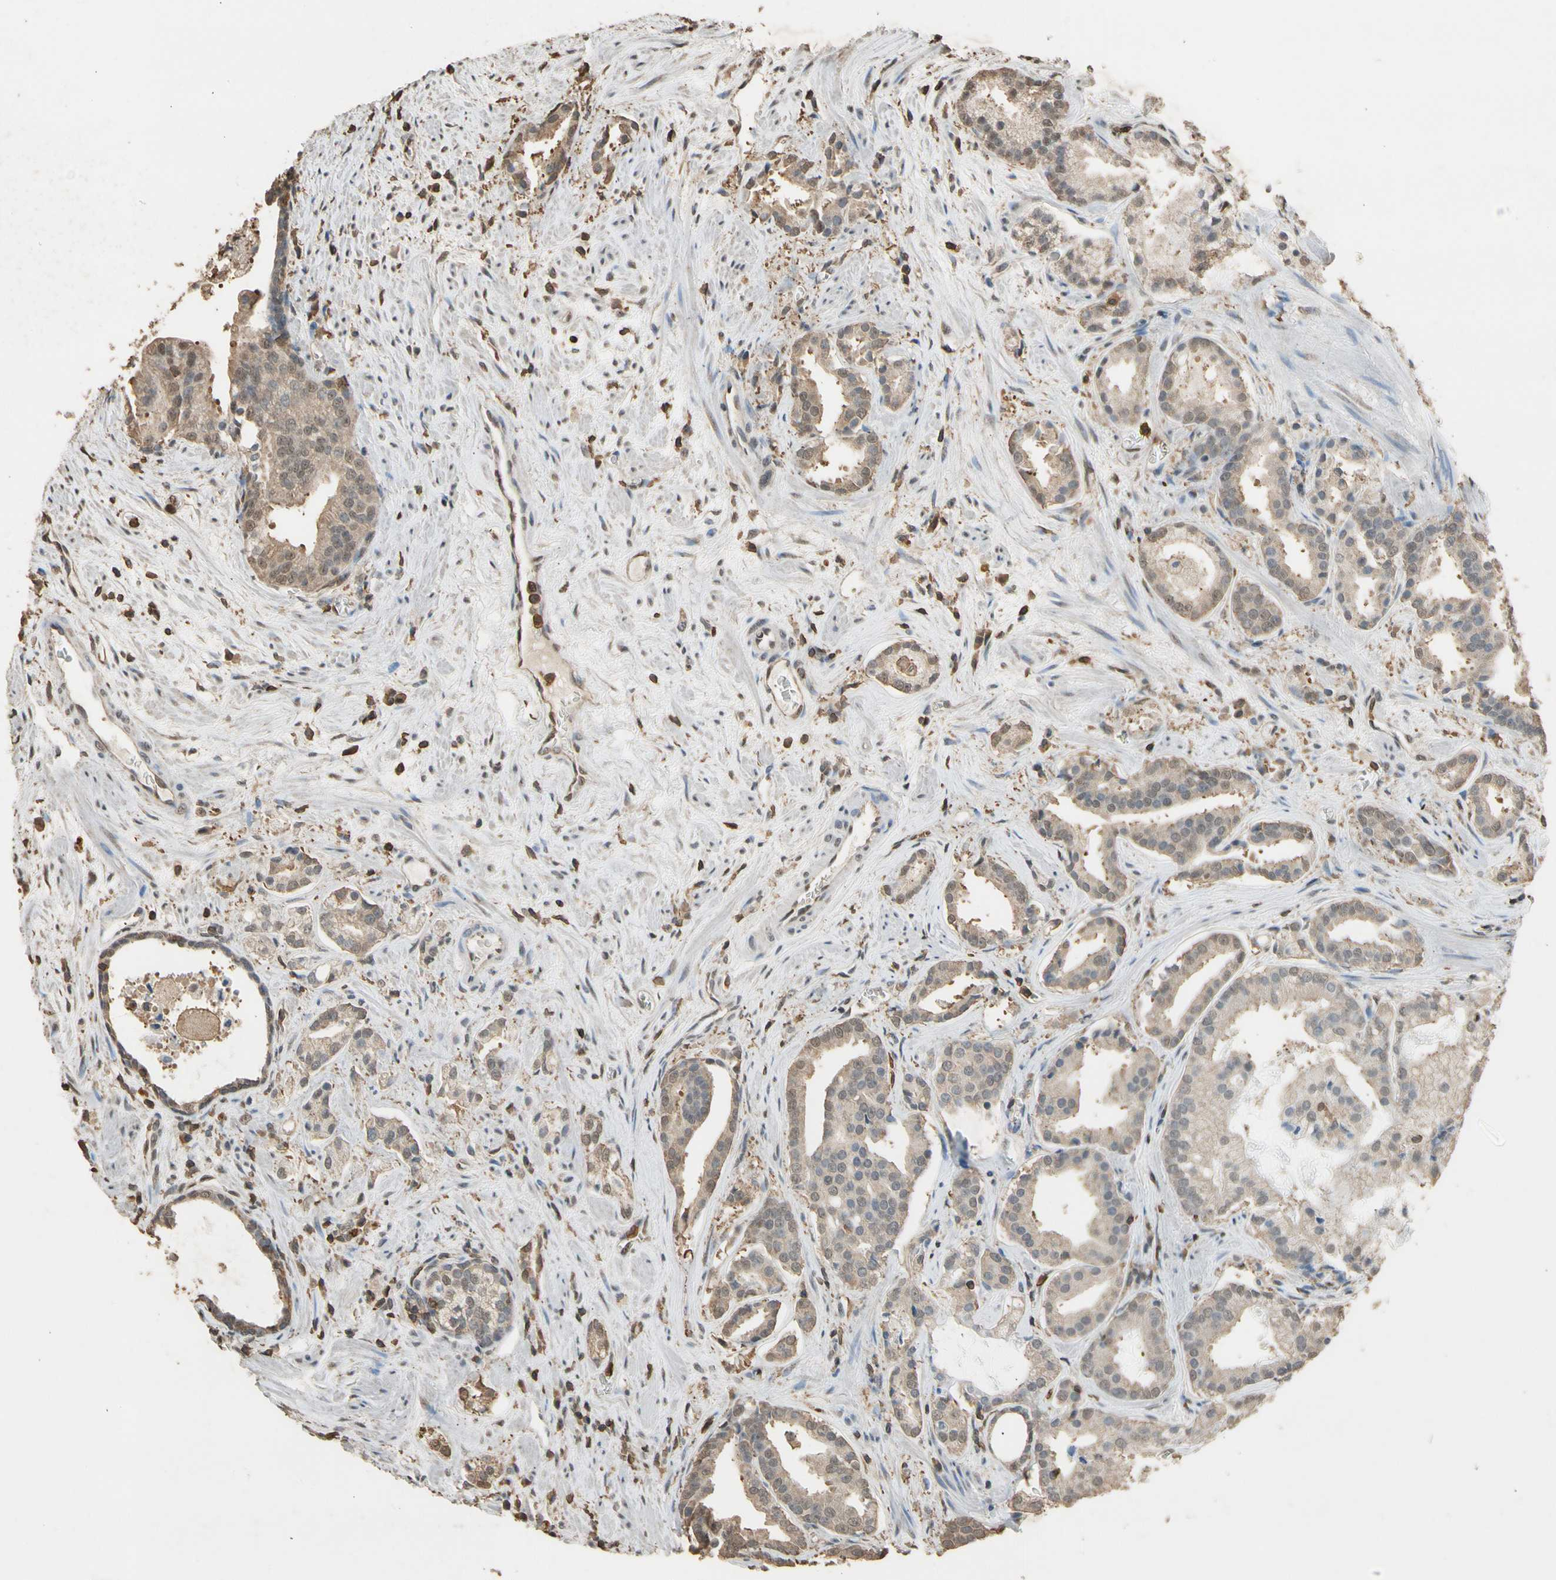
{"staining": {"intensity": "weak", "quantity": ">75%", "location": "cytoplasmic/membranous,nuclear"}, "tissue": "prostate cancer", "cell_type": "Tumor cells", "image_type": "cancer", "snomed": [{"axis": "morphology", "description": "Adenocarcinoma, High grade"}, {"axis": "topography", "description": "Prostate"}], "caption": "A high-resolution image shows immunohistochemistry (IHC) staining of prostate cancer, which exhibits weak cytoplasmic/membranous and nuclear staining in about >75% of tumor cells.", "gene": "TNFSF13B", "patient": {"sex": "male", "age": 67}}